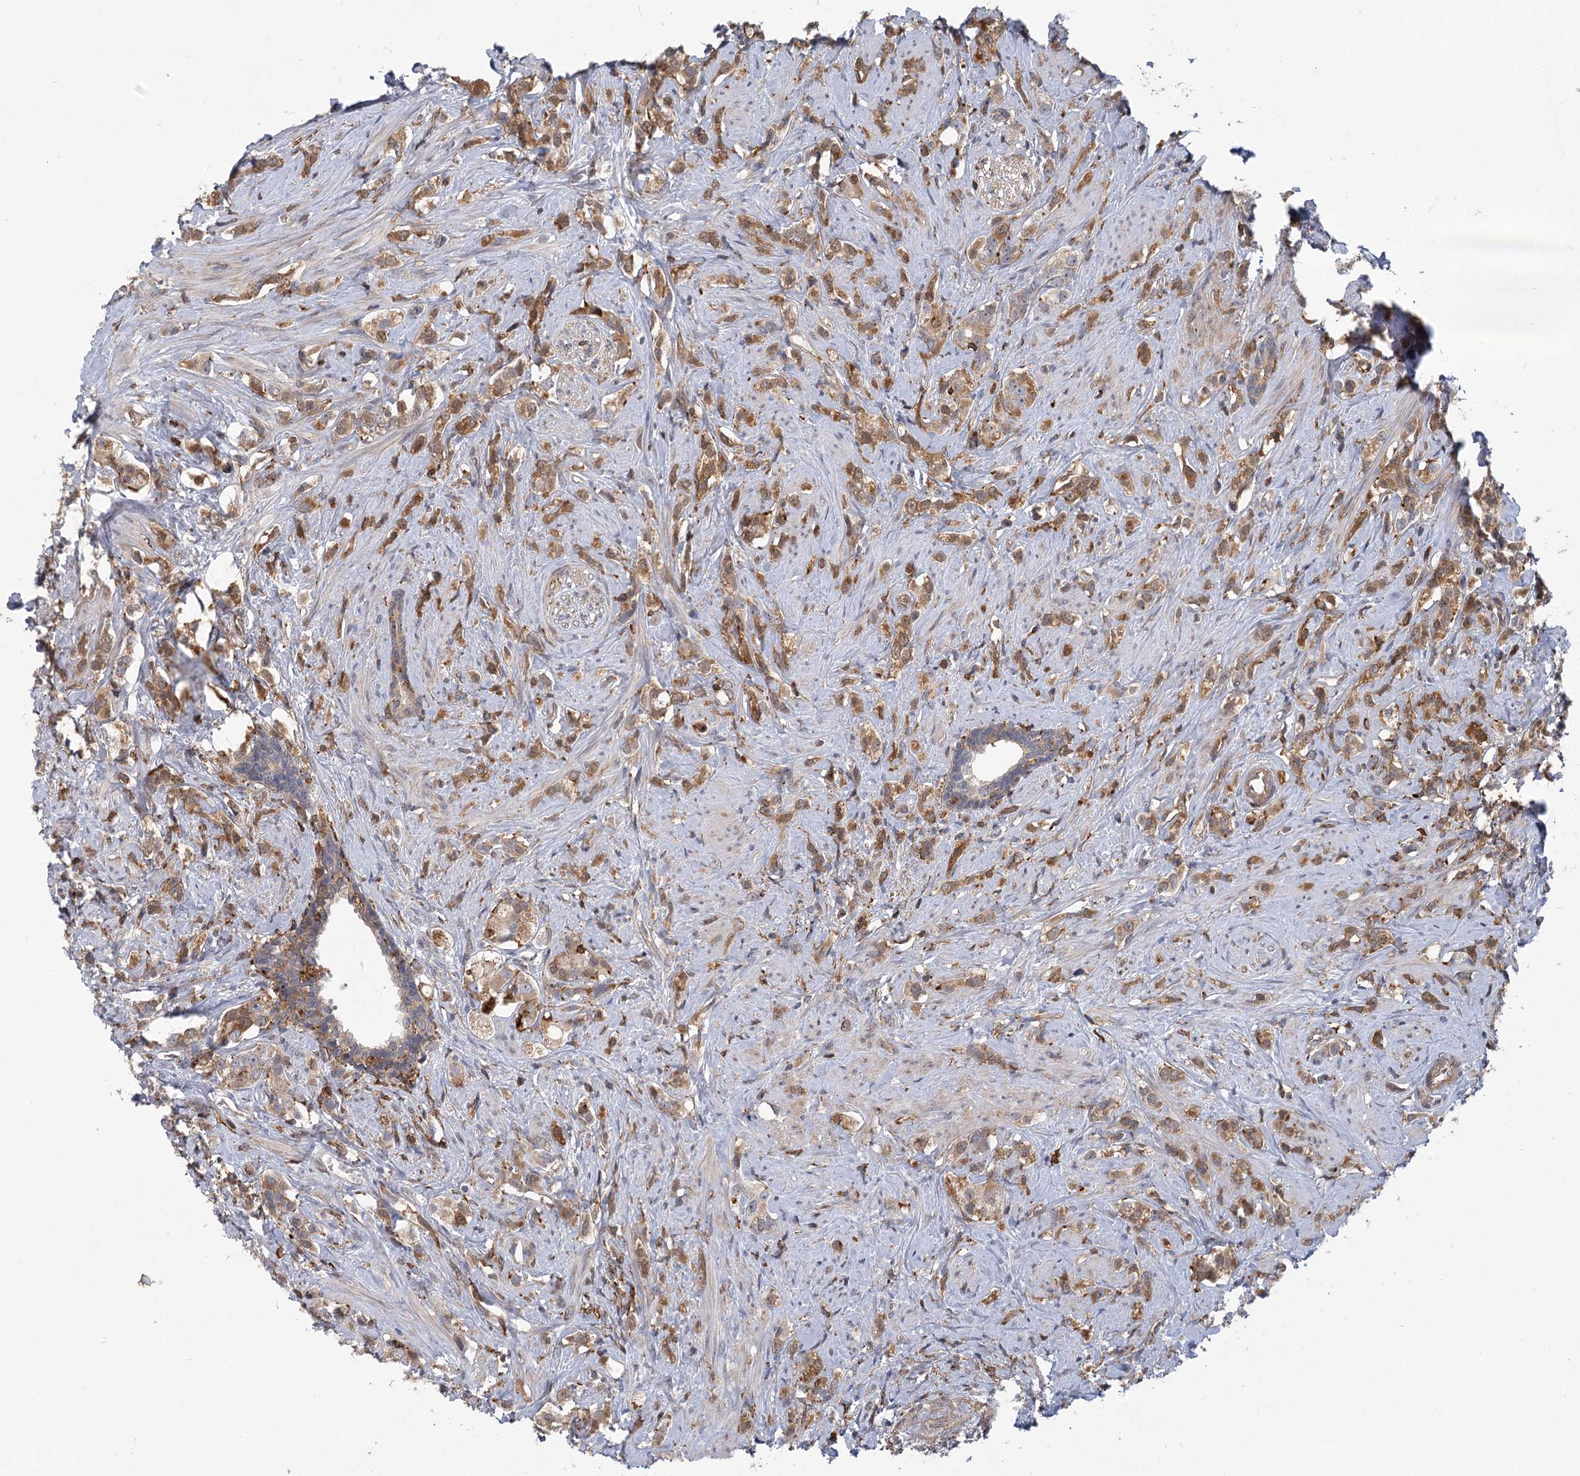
{"staining": {"intensity": "moderate", "quantity": "25%-75%", "location": "cytoplasmic/membranous"}, "tissue": "prostate cancer", "cell_type": "Tumor cells", "image_type": "cancer", "snomed": [{"axis": "morphology", "description": "Adenocarcinoma, High grade"}, {"axis": "topography", "description": "Prostate"}], "caption": "Prostate adenocarcinoma (high-grade) stained for a protein (brown) shows moderate cytoplasmic/membranous positive positivity in approximately 25%-75% of tumor cells.", "gene": "MEPE", "patient": {"sex": "male", "age": 63}}